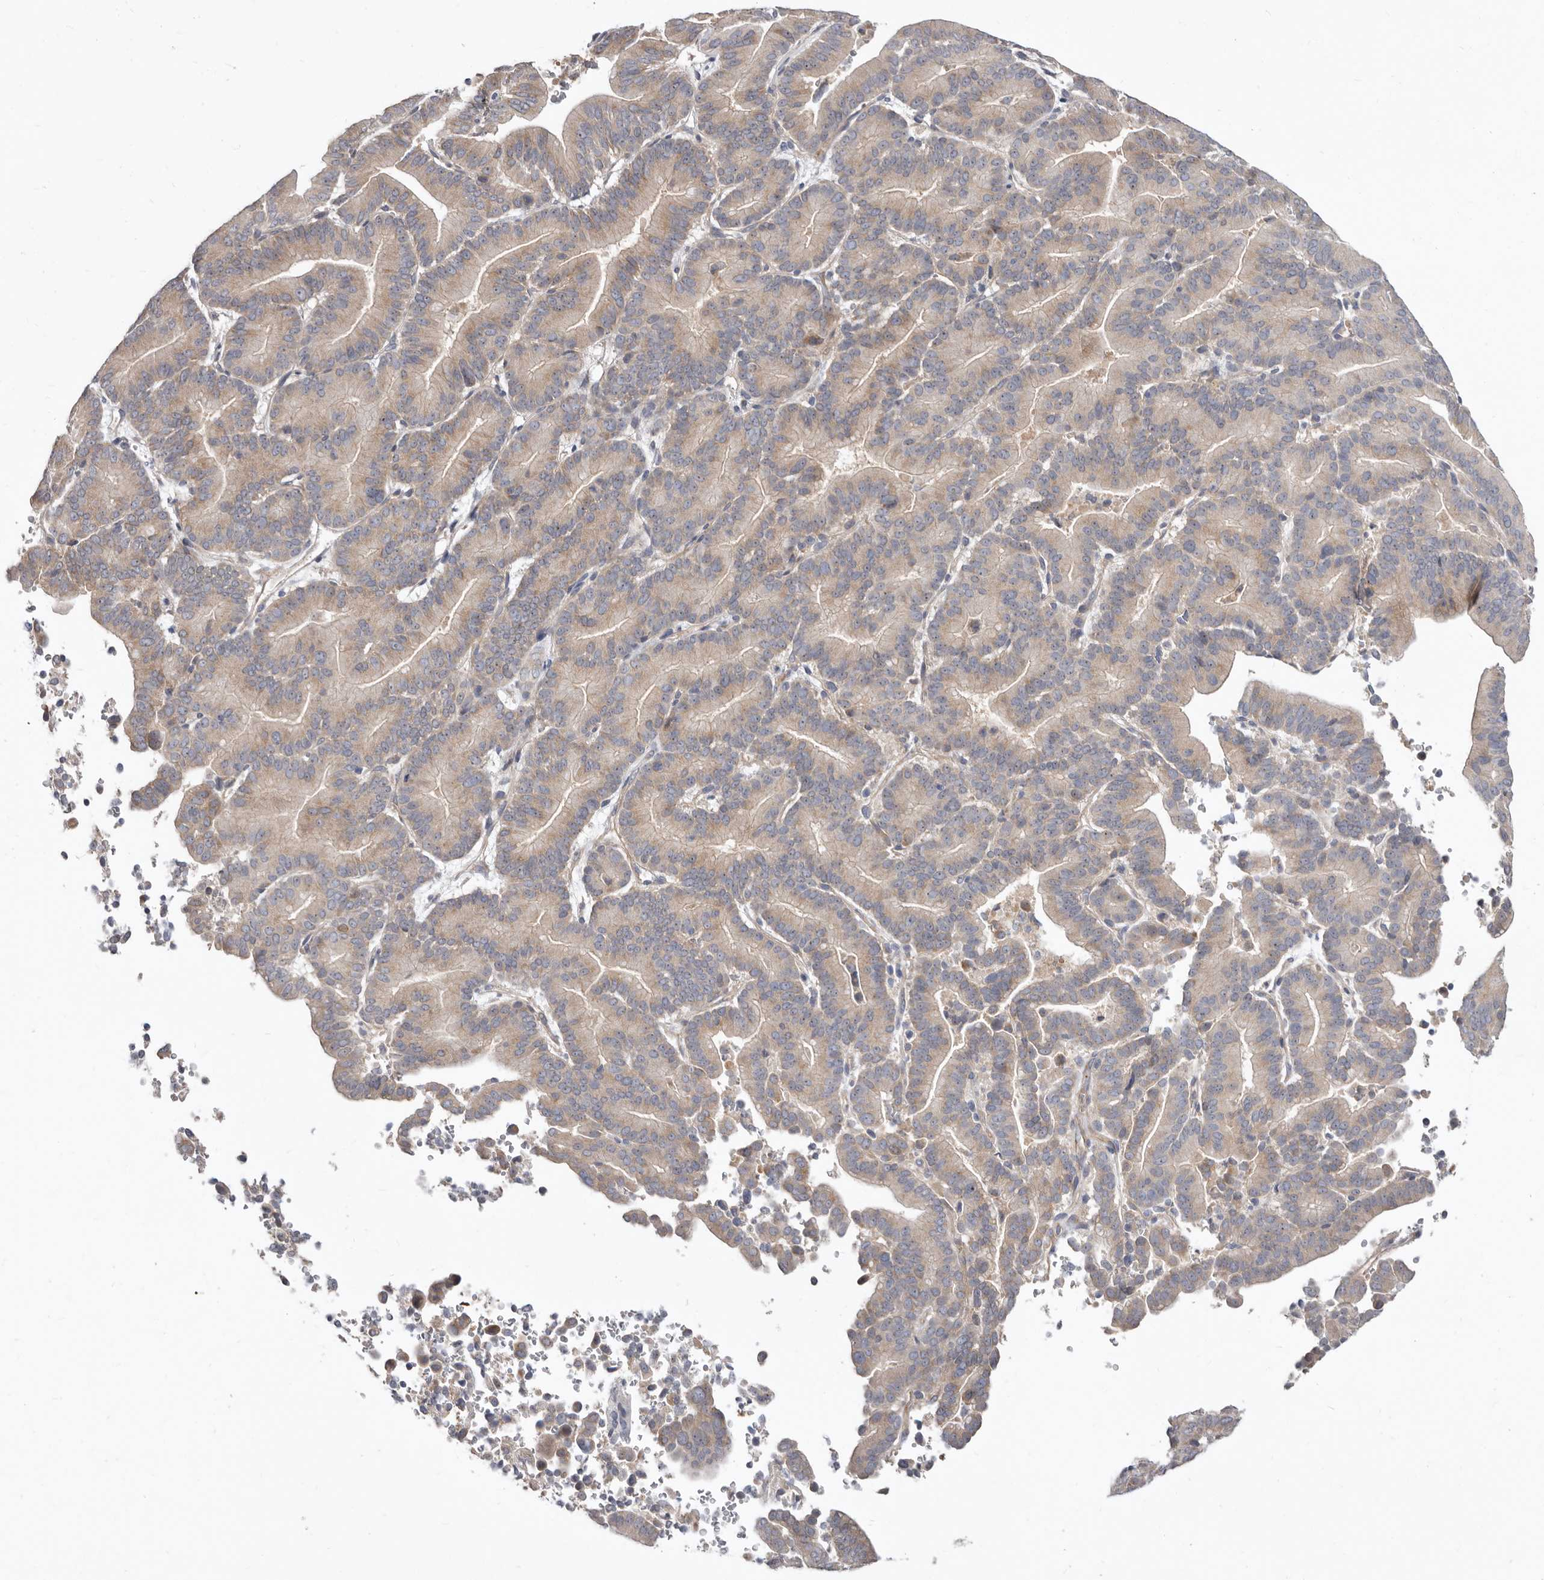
{"staining": {"intensity": "weak", "quantity": ">75%", "location": "cytoplasmic/membranous"}, "tissue": "liver cancer", "cell_type": "Tumor cells", "image_type": "cancer", "snomed": [{"axis": "morphology", "description": "Cholangiocarcinoma"}, {"axis": "topography", "description": "Liver"}], "caption": "Tumor cells demonstrate low levels of weak cytoplasmic/membranous expression in approximately >75% of cells in human liver cancer (cholangiocarcinoma). The staining was performed using DAB to visualize the protein expression in brown, while the nuclei were stained in blue with hematoxylin (Magnification: 20x).", "gene": "FMO2", "patient": {"sex": "female", "age": 75}}